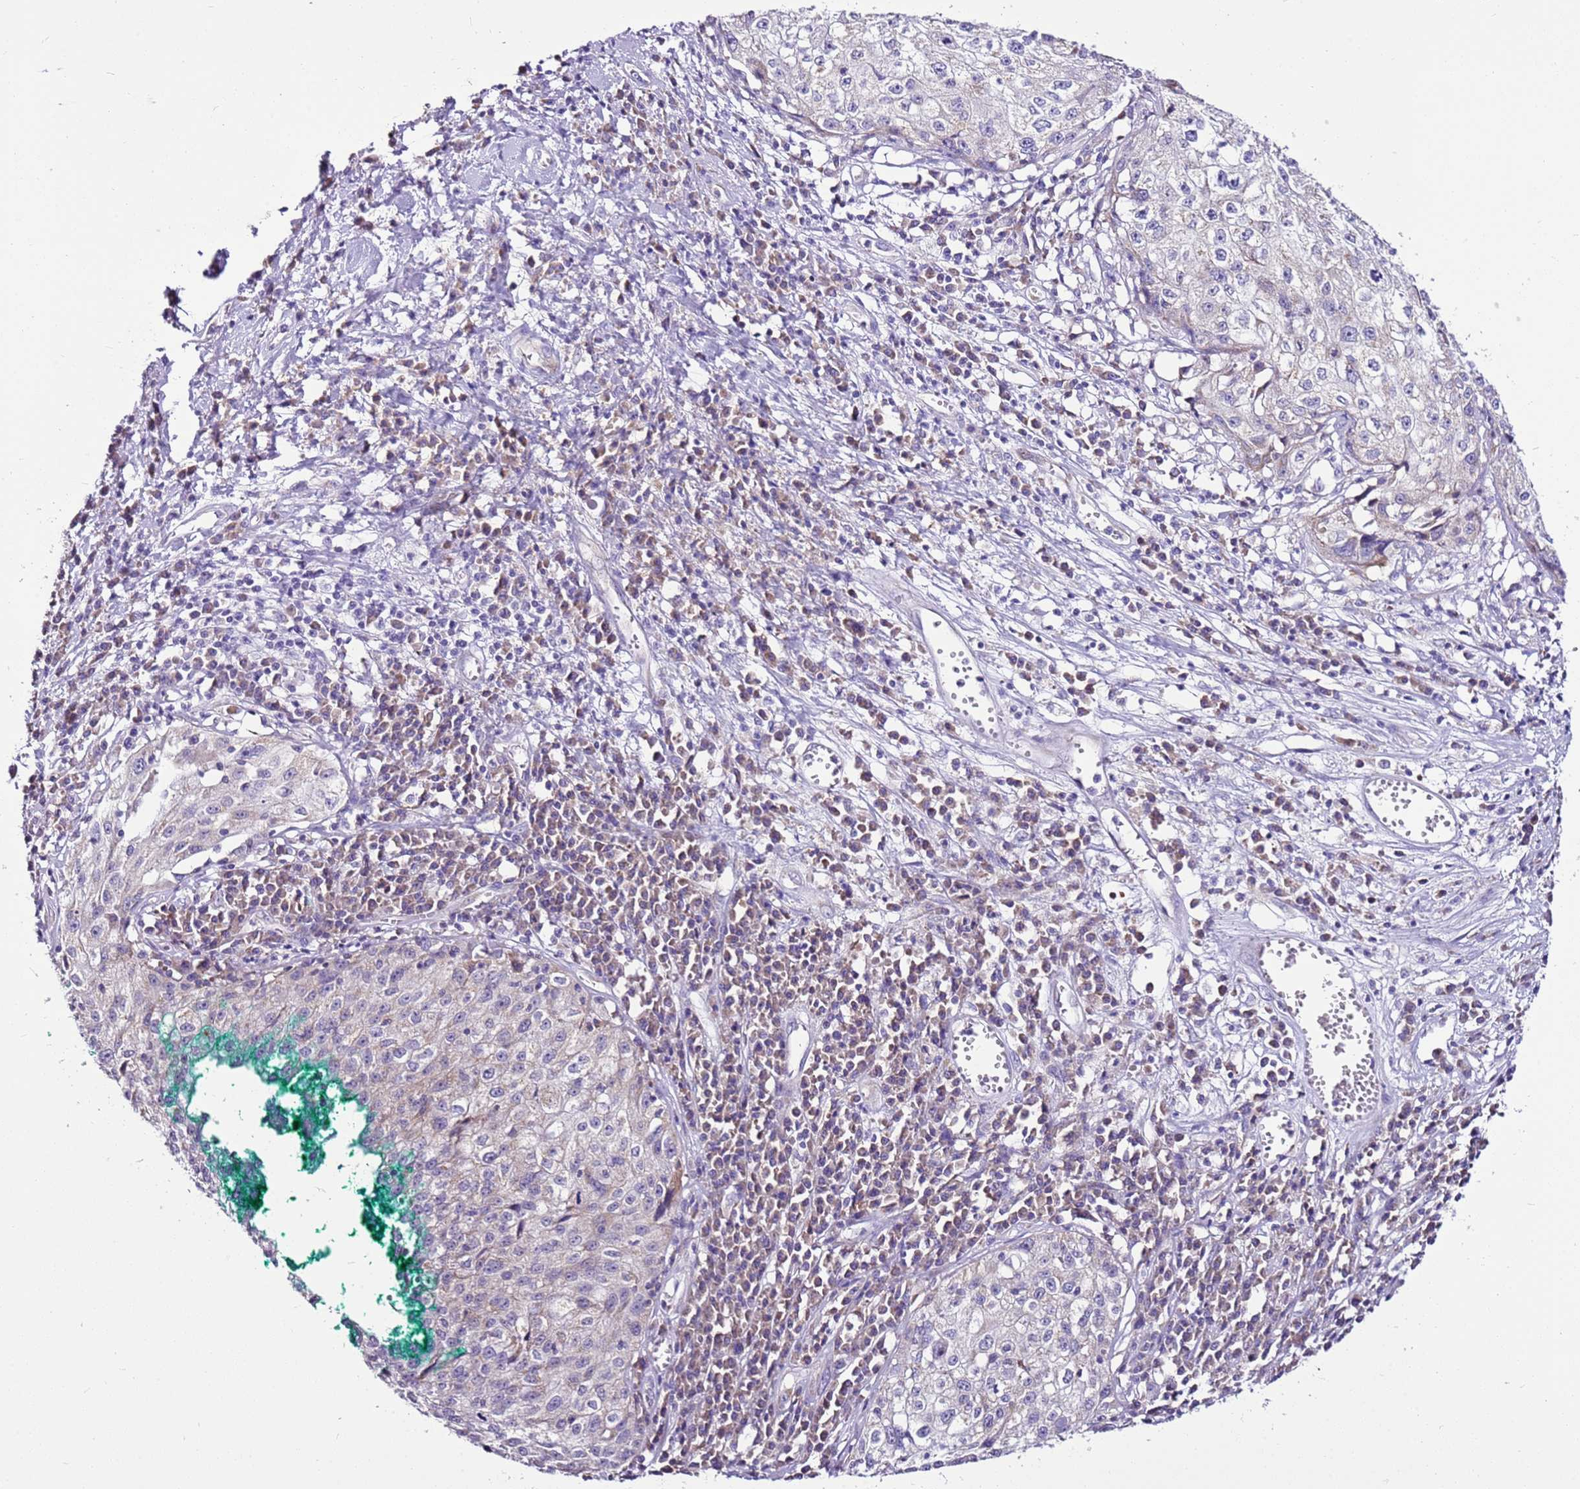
{"staining": {"intensity": "negative", "quantity": "none", "location": "none"}, "tissue": "cervical cancer", "cell_type": "Tumor cells", "image_type": "cancer", "snomed": [{"axis": "morphology", "description": "Squamous cell carcinoma, NOS"}, {"axis": "topography", "description": "Cervix"}], "caption": "This is an immunohistochemistry (IHC) image of cervical squamous cell carcinoma. There is no staining in tumor cells.", "gene": "MRPL36", "patient": {"sex": "female", "age": 57}}